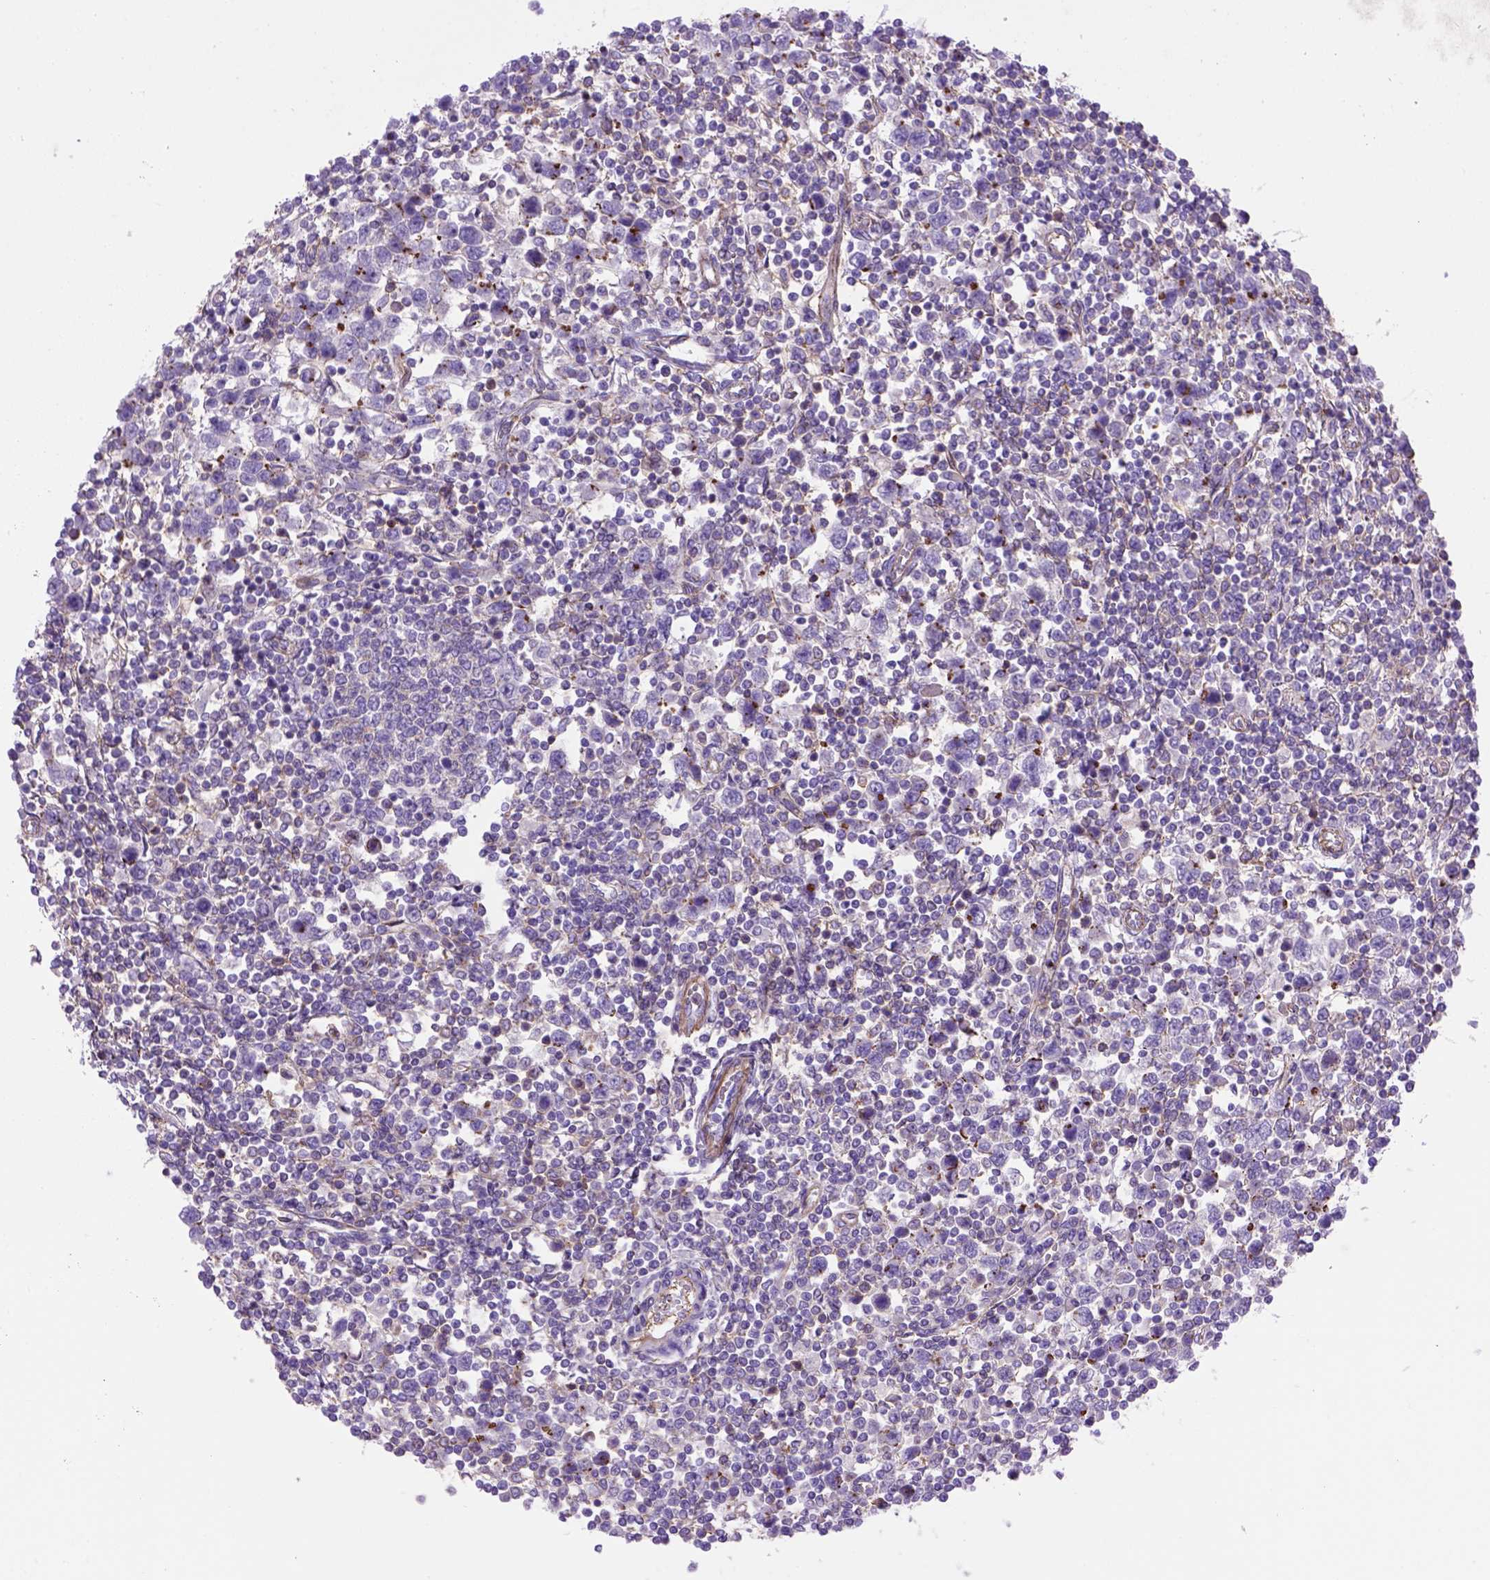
{"staining": {"intensity": "strong", "quantity": "<25%", "location": "cytoplasmic/membranous"}, "tissue": "testis cancer", "cell_type": "Tumor cells", "image_type": "cancer", "snomed": [{"axis": "morphology", "description": "Normal tissue, NOS"}, {"axis": "morphology", "description": "Seminoma, NOS"}, {"axis": "topography", "description": "Testis"}, {"axis": "topography", "description": "Epididymis"}], "caption": "Human testis cancer (seminoma) stained with a brown dye demonstrates strong cytoplasmic/membranous positive staining in about <25% of tumor cells.", "gene": "PEX12", "patient": {"sex": "male", "age": 34}}